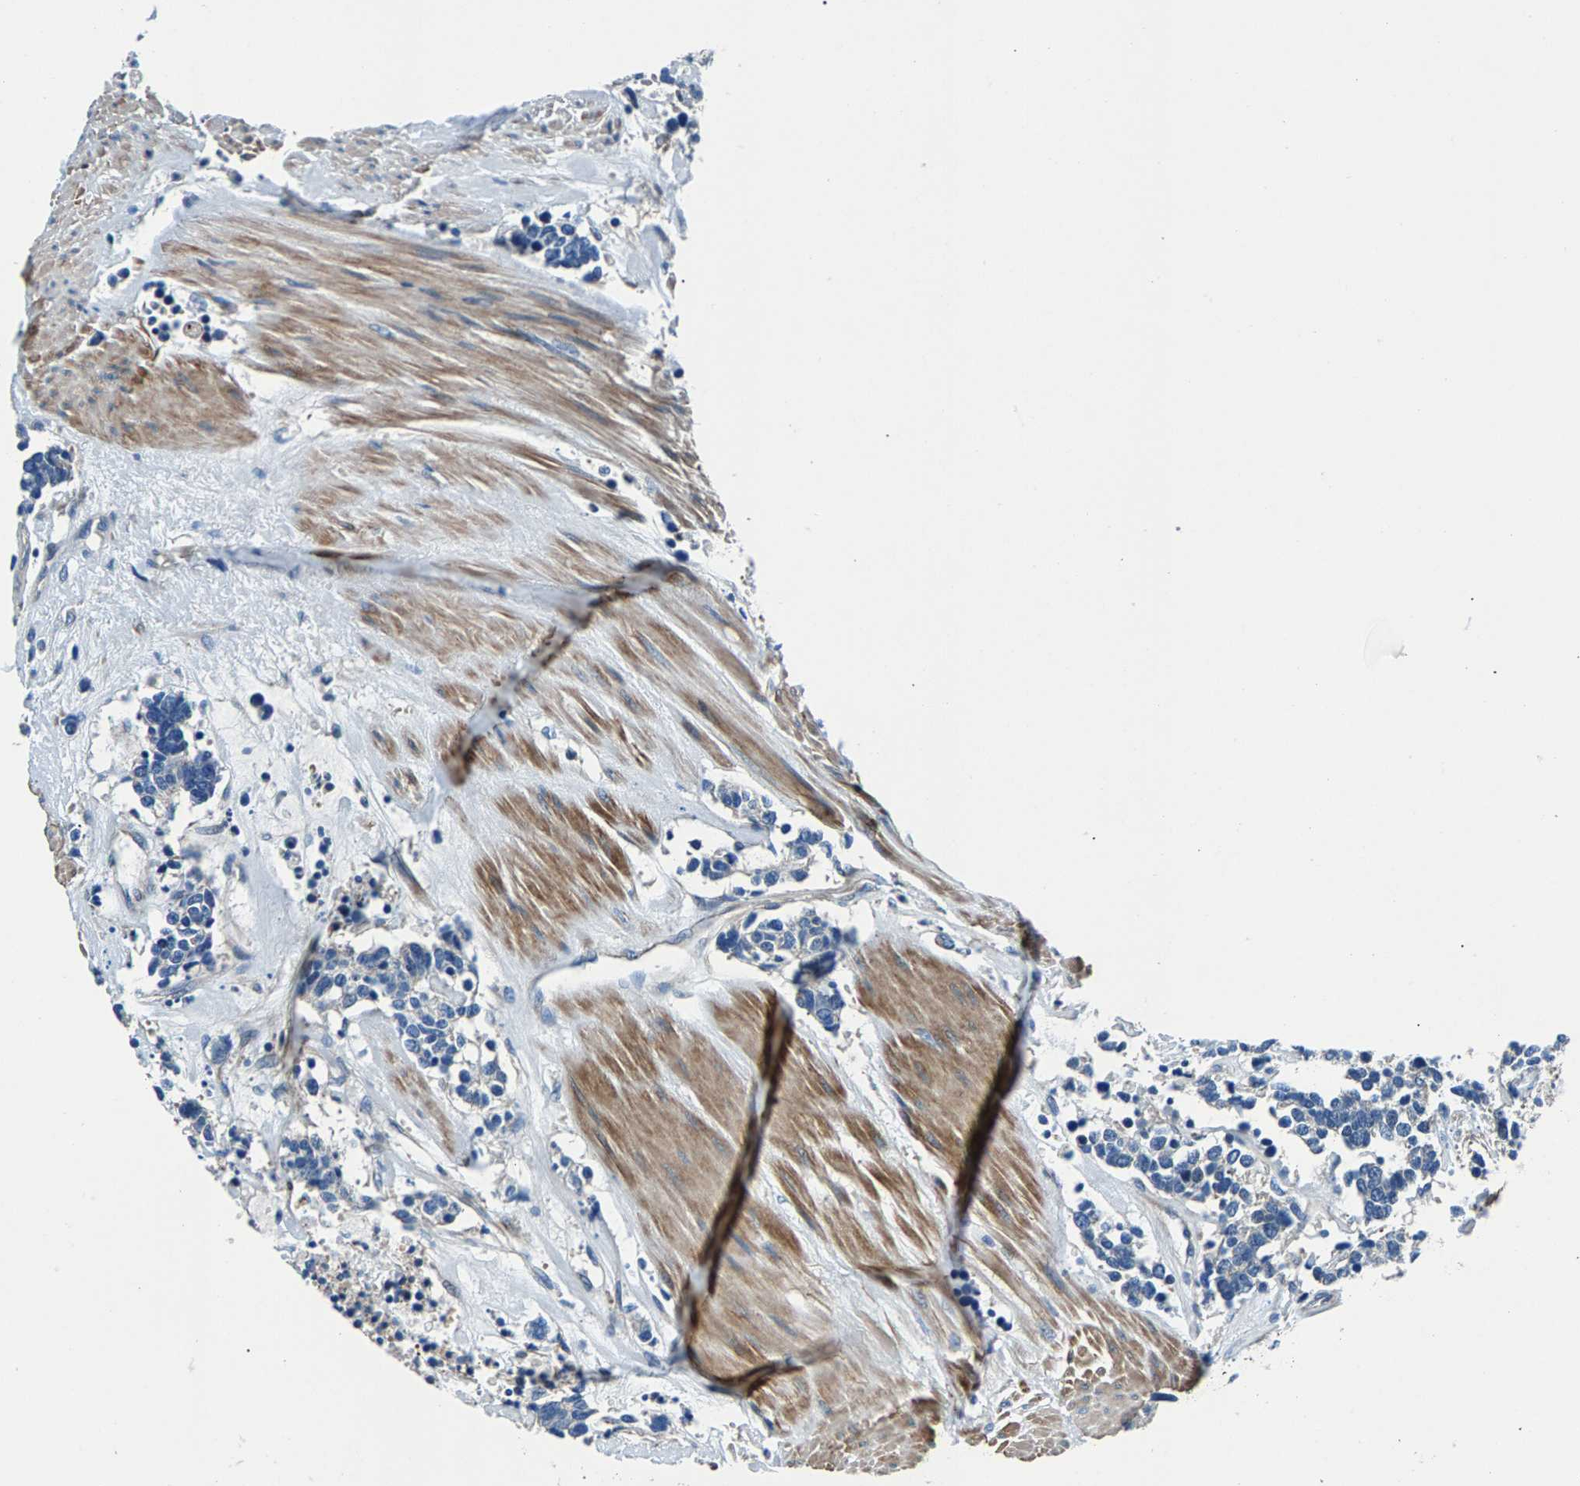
{"staining": {"intensity": "negative", "quantity": "none", "location": "none"}, "tissue": "carcinoid", "cell_type": "Tumor cells", "image_type": "cancer", "snomed": [{"axis": "morphology", "description": "Carcinoma, NOS"}, {"axis": "morphology", "description": "Carcinoid, malignant, NOS"}, {"axis": "topography", "description": "Urinary bladder"}], "caption": "Immunohistochemical staining of human carcinoma displays no significant staining in tumor cells.", "gene": "CDRT4", "patient": {"sex": "male", "age": 57}}